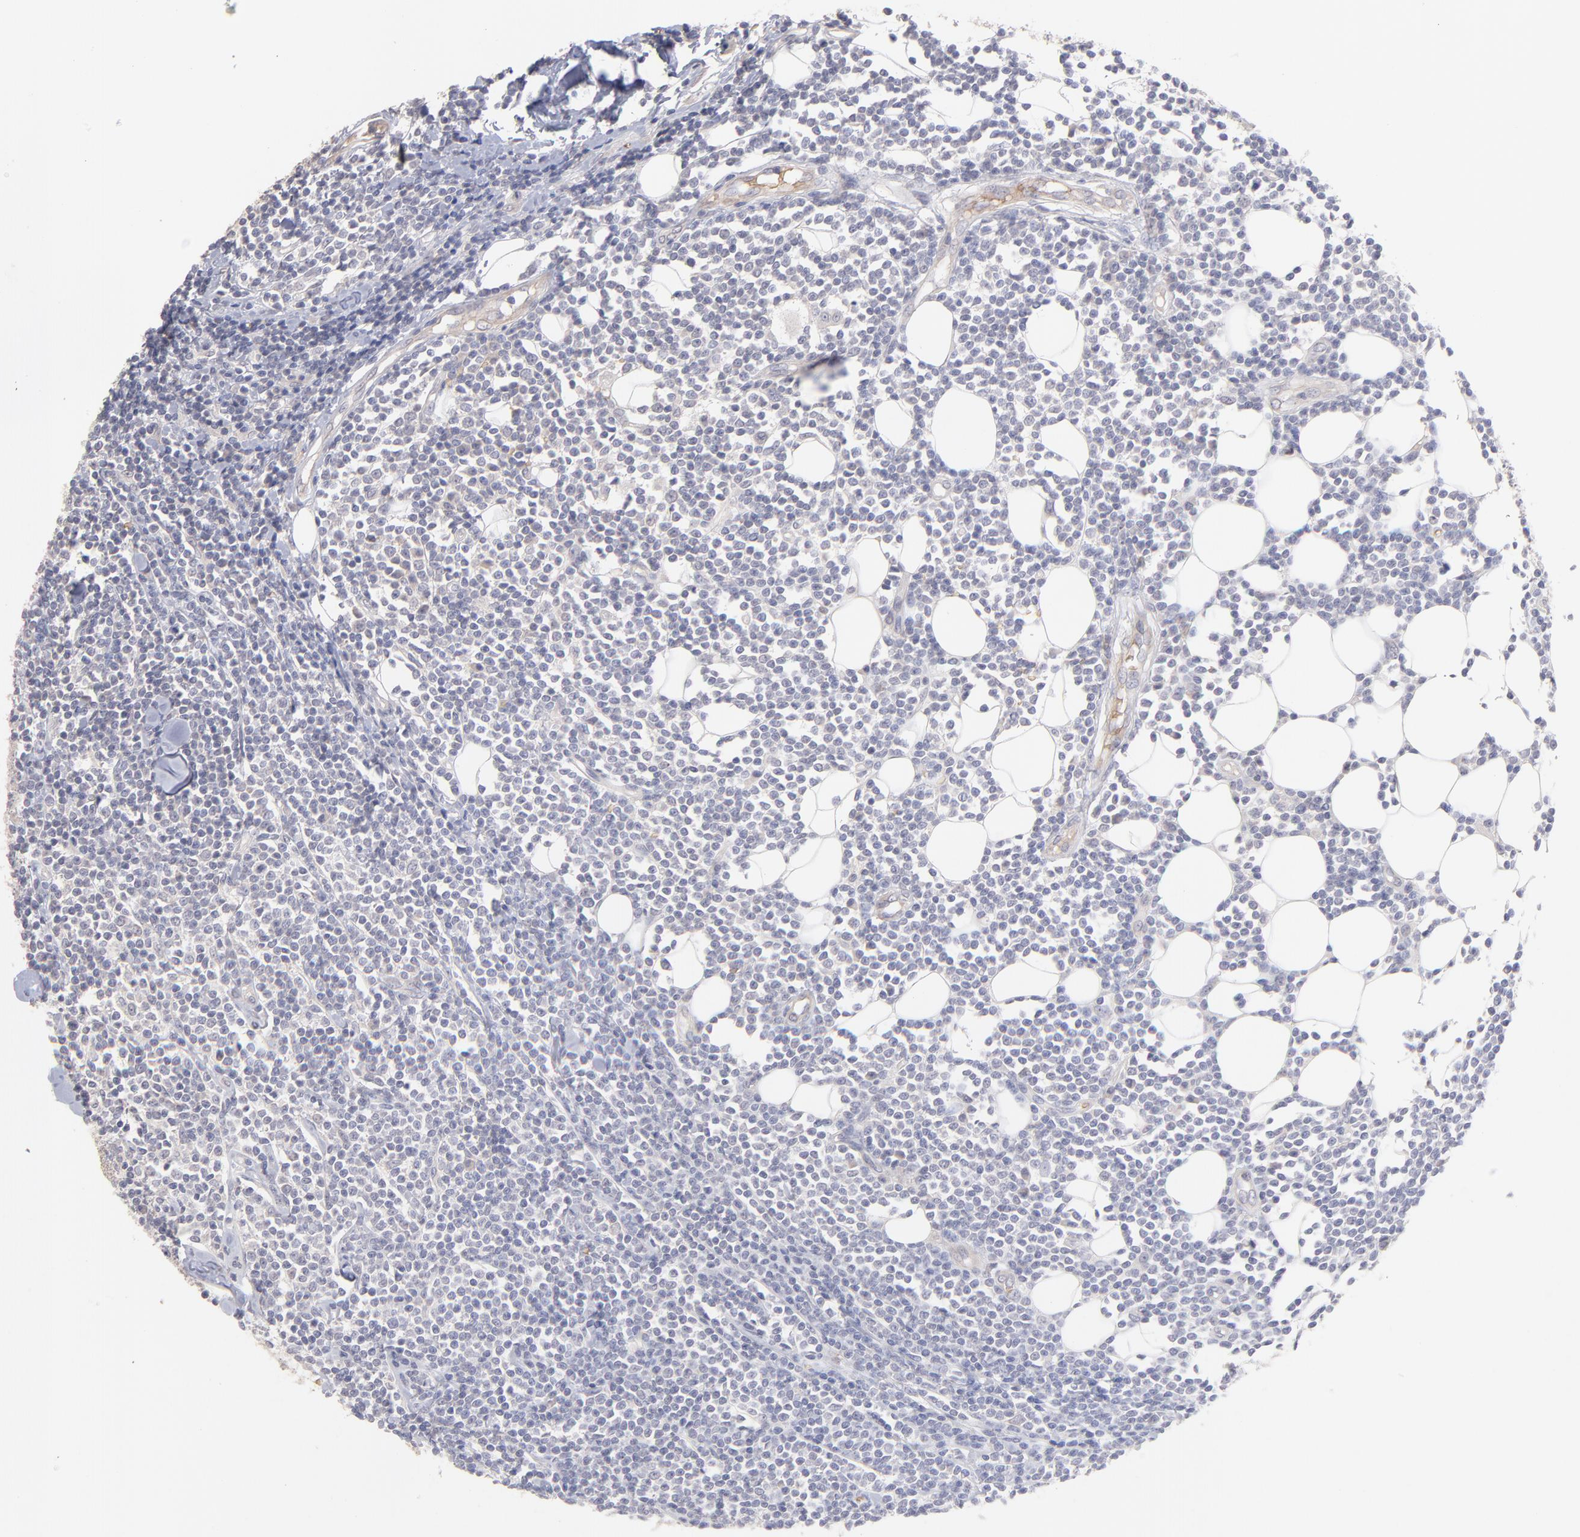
{"staining": {"intensity": "negative", "quantity": "none", "location": "none"}, "tissue": "lymphoma", "cell_type": "Tumor cells", "image_type": "cancer", "snomed": [{"axis": "morphology", "description": "Malignant lymphoma, non-Hodgkin's type, Low grade"}, {"axis": "topography", "description": "Soft tissue"}], "caption": "A high-resolution photomicrograph shows immunohistochemistry staining of malignant lymphoma, non-Hodgkin's type (low-grade), which displays no significant positivity in tumor cells. (Stains: DAB (3,3'-diaminobenzidine) IHC with hematoxylin counter stain, Microscopy: brightfield microscopy at high magnification).", "gene": "F13B", "patient": {"sex": "male", "age": 92}}